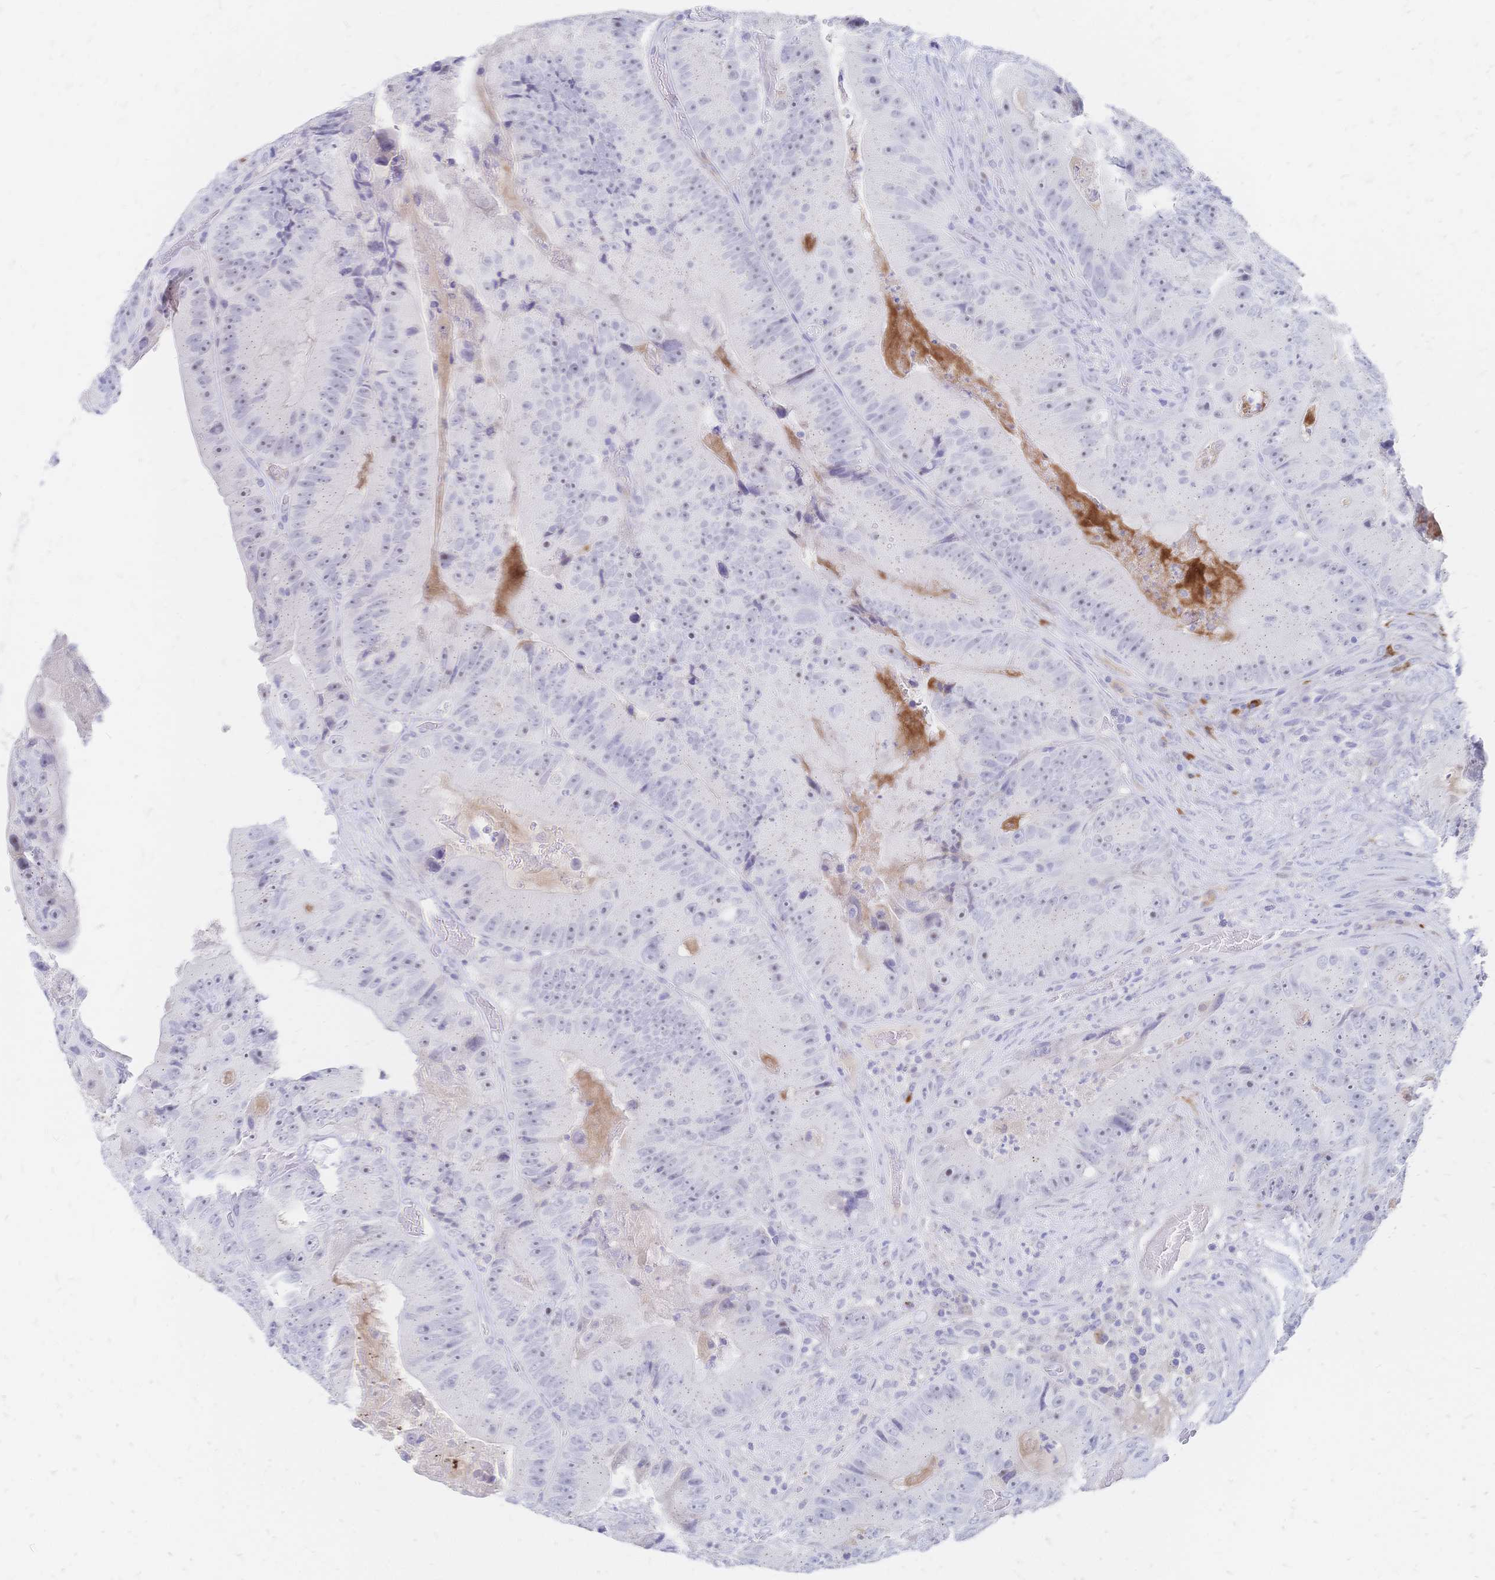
{"staining": {"intensity": "negative", "quantity": "none", "location": "none"}, "tissue": "colorectal cancer", "cell_type": "Tumor cells", "image_type": "cancer", "snomed": [{"axis": "morphology", "description": "Adenocarcinoma, NOS"}, {"axis": "topography", "description": "Colon"}], "caption": "Image shows no significant protein expression in tumor cells of colorectal cancer (adenocarcinoma).", "gene": "PSORS1C2", "patient": {"sex": "female", "age": 86}}